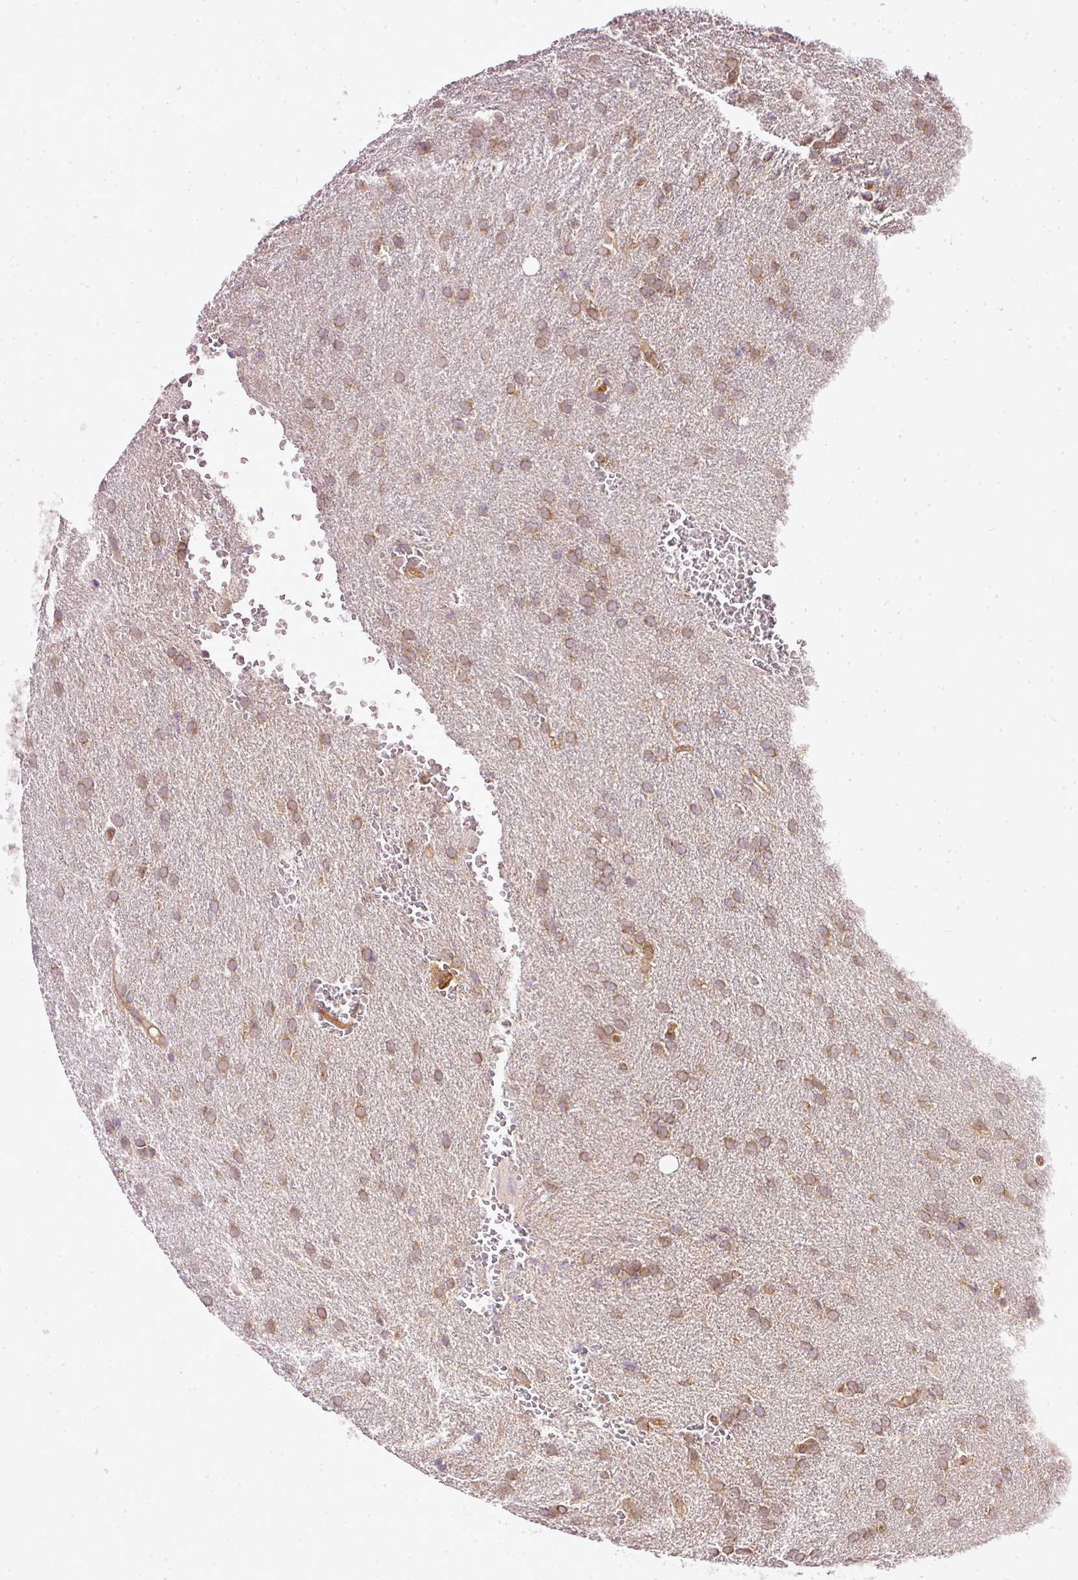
{"staining": {"intensity": "moderate", "quantity": ">75%", "location": "cytoplasmic/membranous"}, "tissue": "glioma", "cell_type": "Tumor cells", "image_type": "cancer", "snomed": [{"axis": "morphology", "description": "Glioma, malignant, Low grade"}, {"axis": "topography", "description": "Brain"}], "caption": "IHC histopathology image of neoplastic tissue: human low-grade glioma (malignant) stained using IHC reveals medium levels of moderate protein expression localized specifically in the cytoplasmic/membranous of tumor cells, appearing as a cytoplasmic/membranous brown color.", "gene": "MIF4GD", "patient": {"sex": "female", "age": 33}}